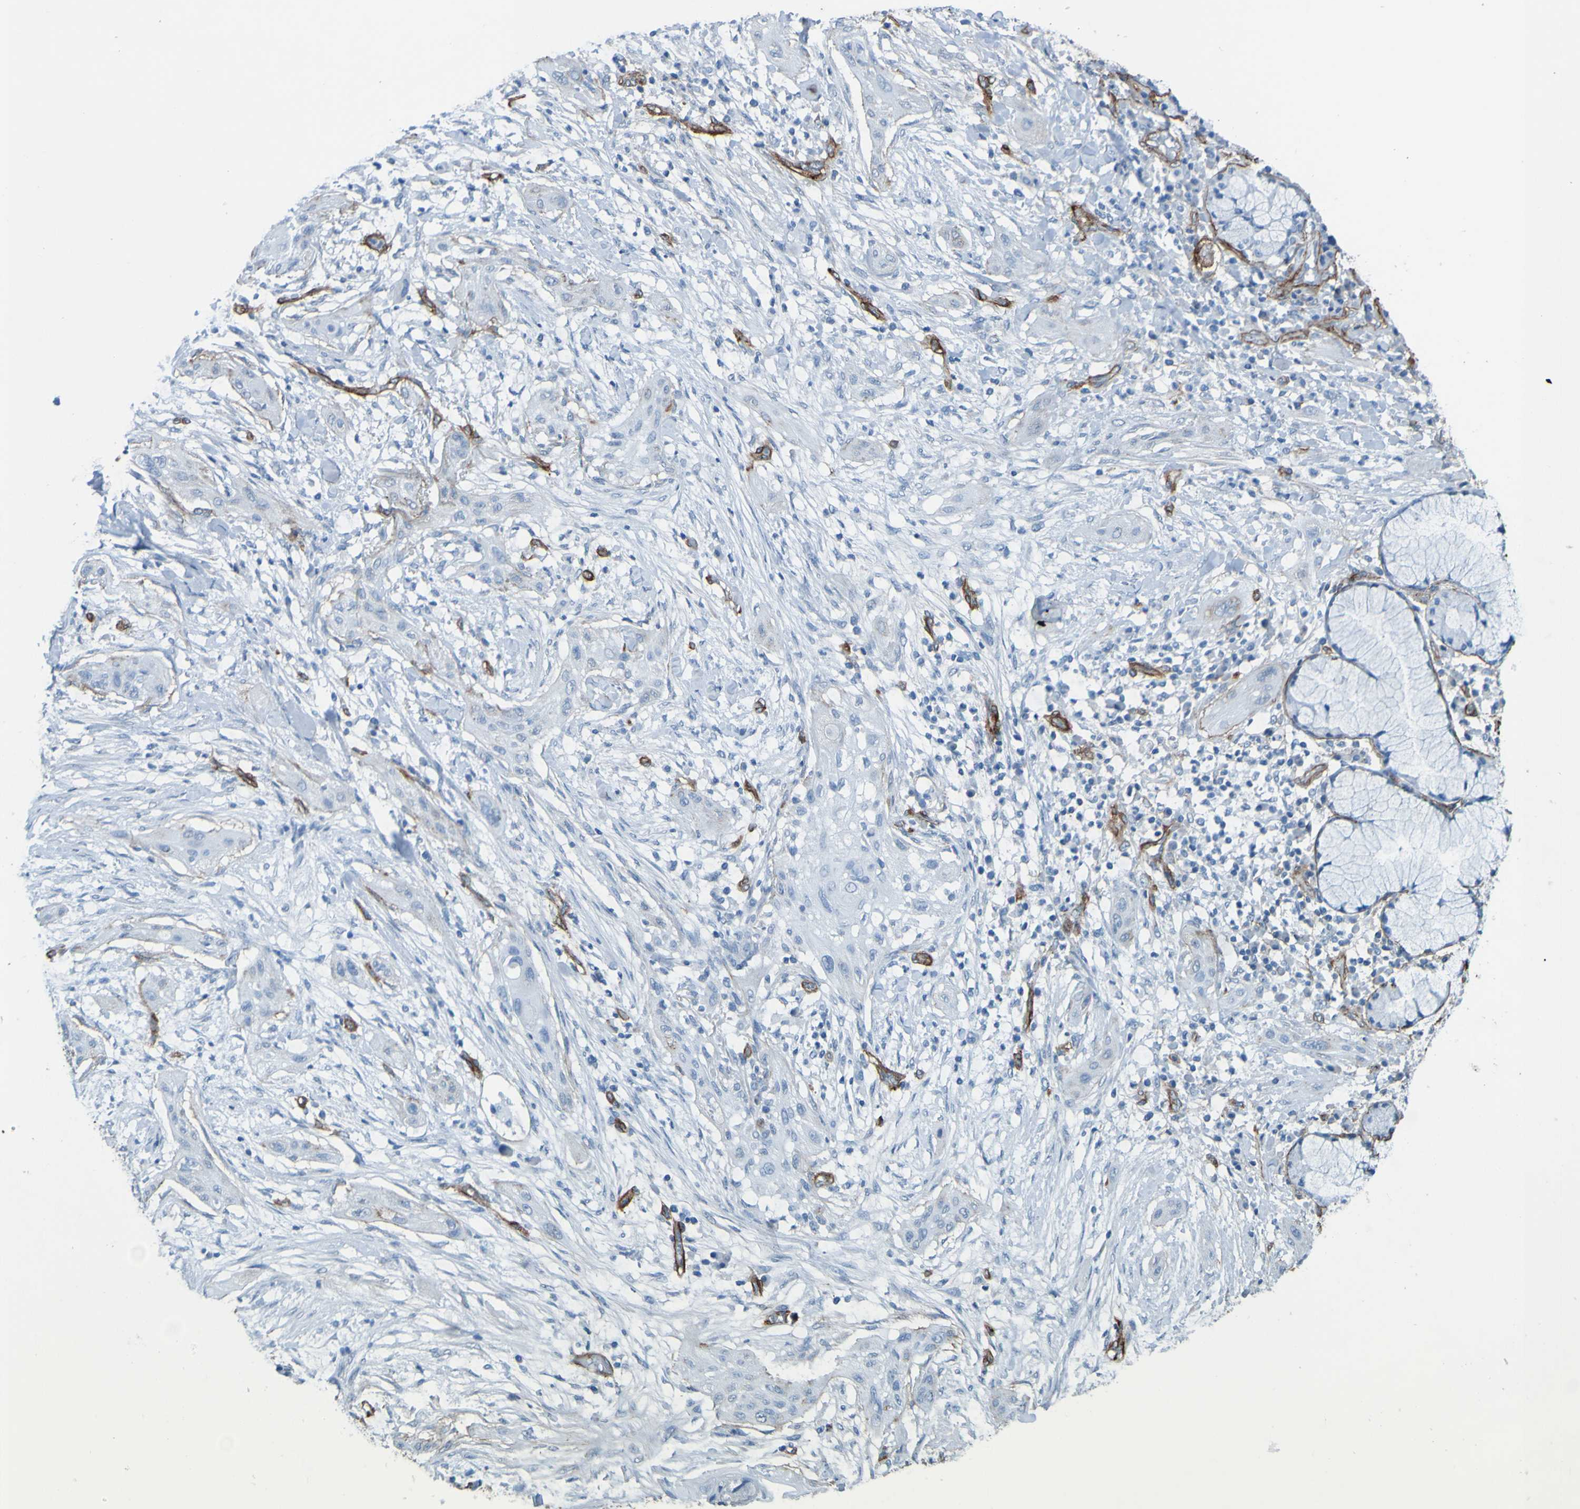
{"staining": {"intensity": "negative", "quantity": "none", "location": "none"}, "tissue": "lung cancer", "cell_type": "Tumor cells", "image_type": "cancer", "snomed": [{"axis": "morphology", "description": "Squamous cell carcinoma, NOS"}, {"axis": "topography", "description": "Lung"}], "caption": "Immunohistochemical staining of squamous cell carcinoma (lung) displays no significant positivity in tumor cells.", "gene": "COL4A2", "patient": {"sex": "female", "age": 47}}